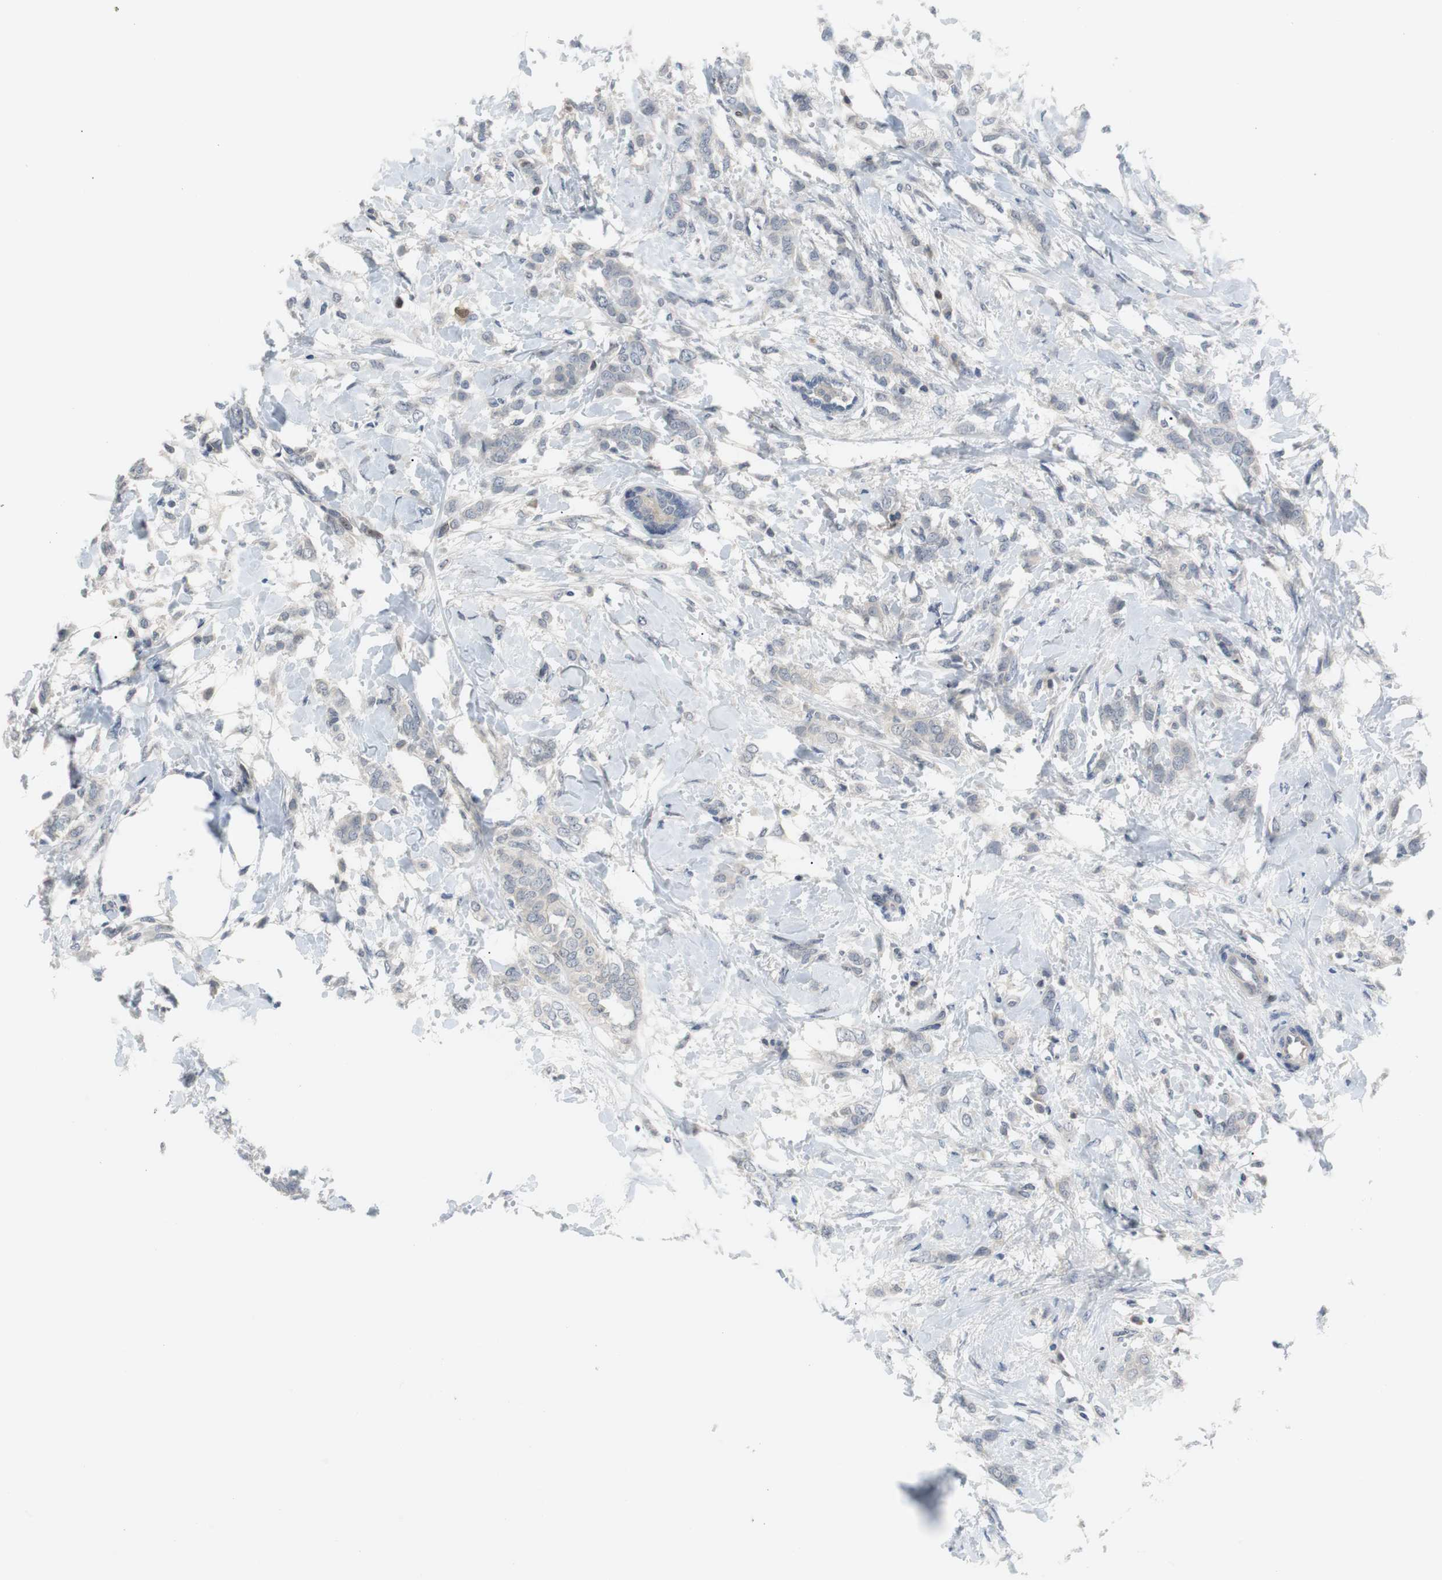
{"staining": {"intensity": "weak", "quantity": "<25%", "location": "cytoplasmic/membranous"}, "tissue": "breast cancer", "cell_type": "Tumor cells", "image_type": "cancer", "snomed": [{"axis": "morphology", "description": "Lobular carcinoma, in situ"}, {"axis": "morphology", "description": "Lobular carcinoma"}, {"axis": "topography", "description": "Breast"}], "caption": "Immunohistochemical staining of breast cancer displays no significant positivity in tumor cells.", "gene": "MAP2K4", "patient": {"sex": "female", "age": 41}}